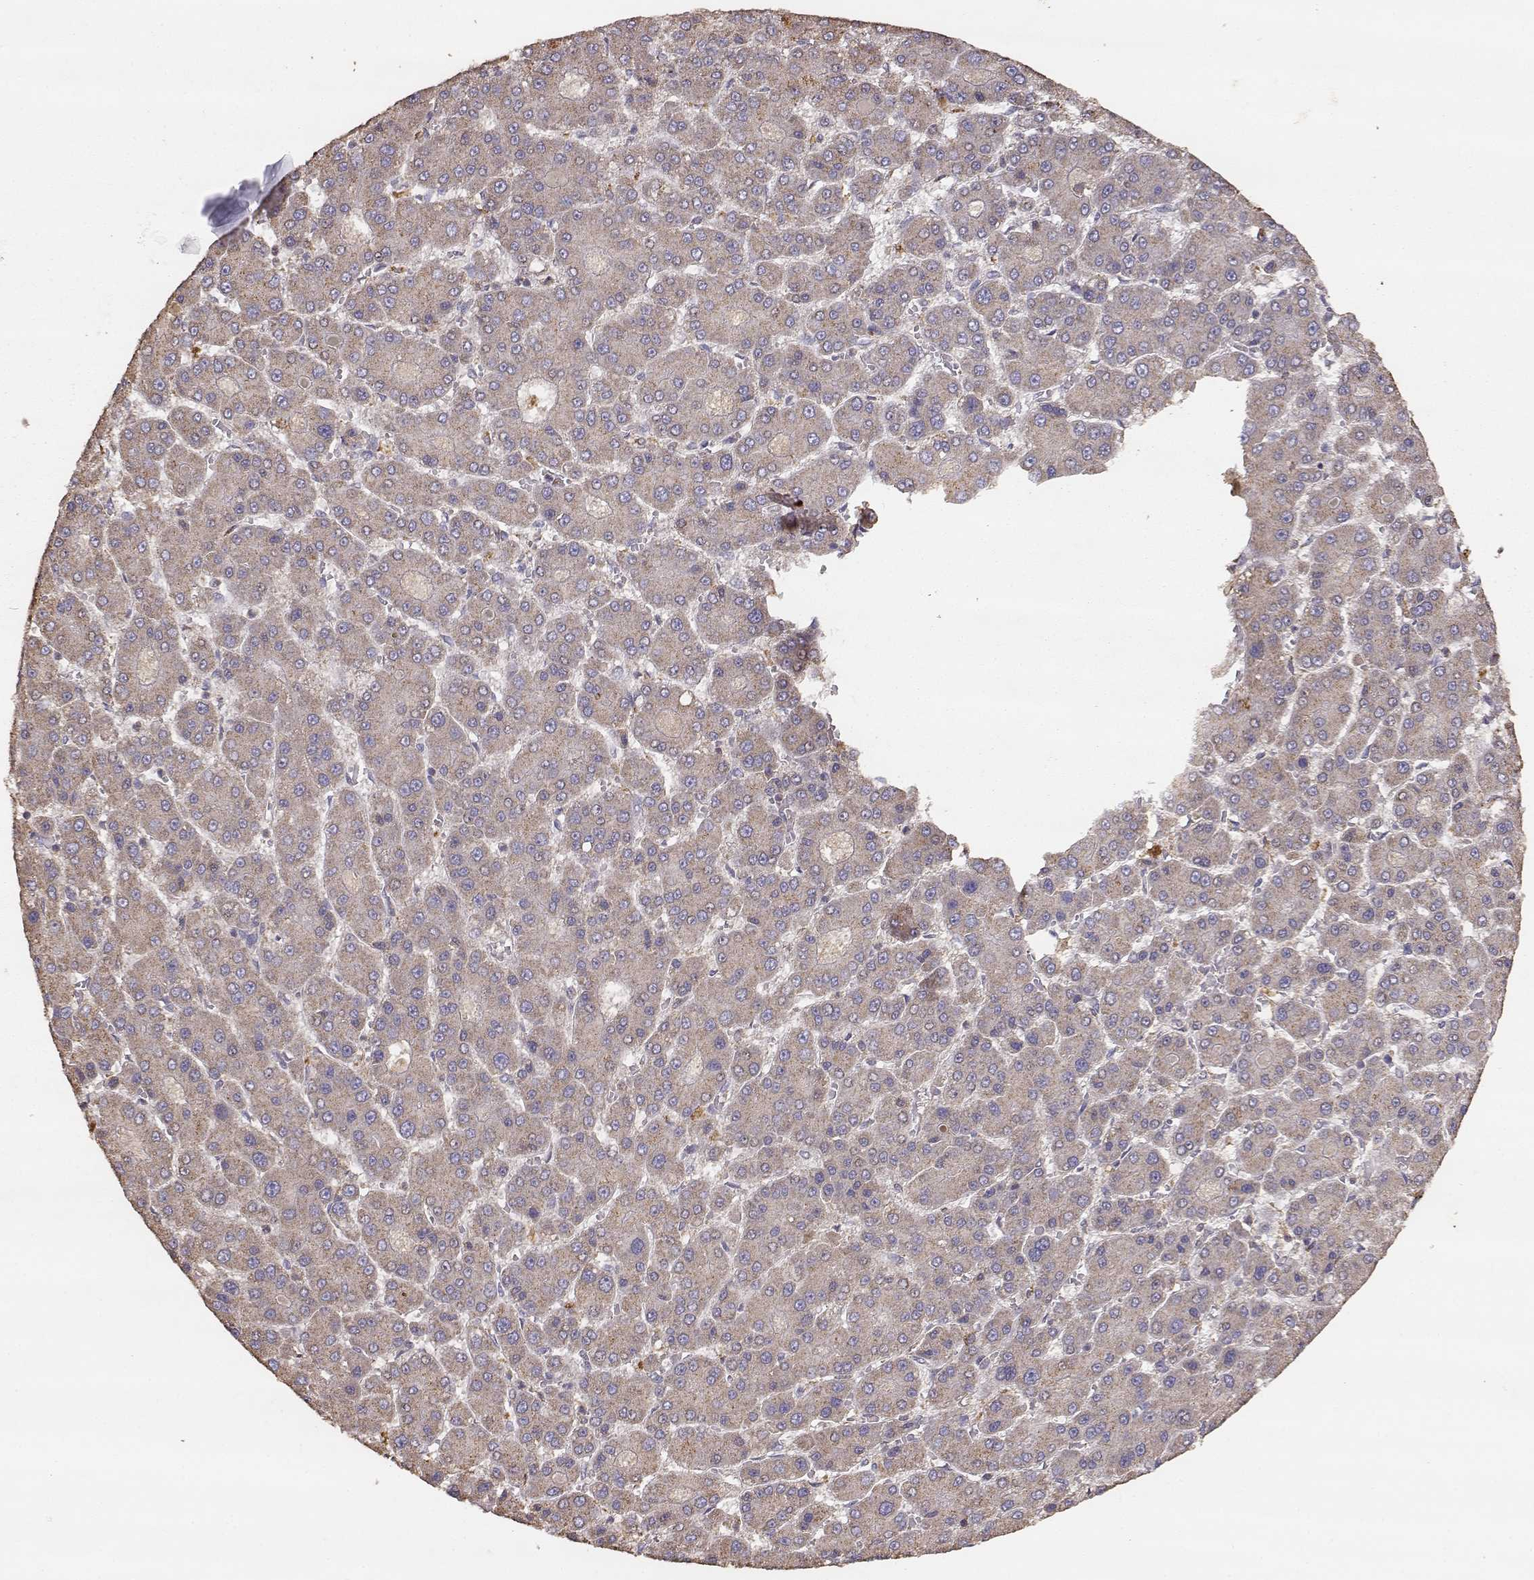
{"staining": {"intensity": "weak", "quantity": ">75%", "location": "cytoplasmic/membranous"}, "tissue": "liver cancer", "cell_type": "Tumor cells", "image_type": "cancer", "snomed": [{"axis": "morphology", "description": "Carcinoma, Hepatocellular, NOS"}, {"axis": "topography", "description": "Liver"}], "caption": "High-power microscopy captured an IHC micrograph of liver cancer (hepatocellular carcinoma), revealing weak cytoplasmic/membranous staining in approximately >75% of tumor cells.", "gene": "TARS3", "patient": {"sex": "male", "age": 70}}